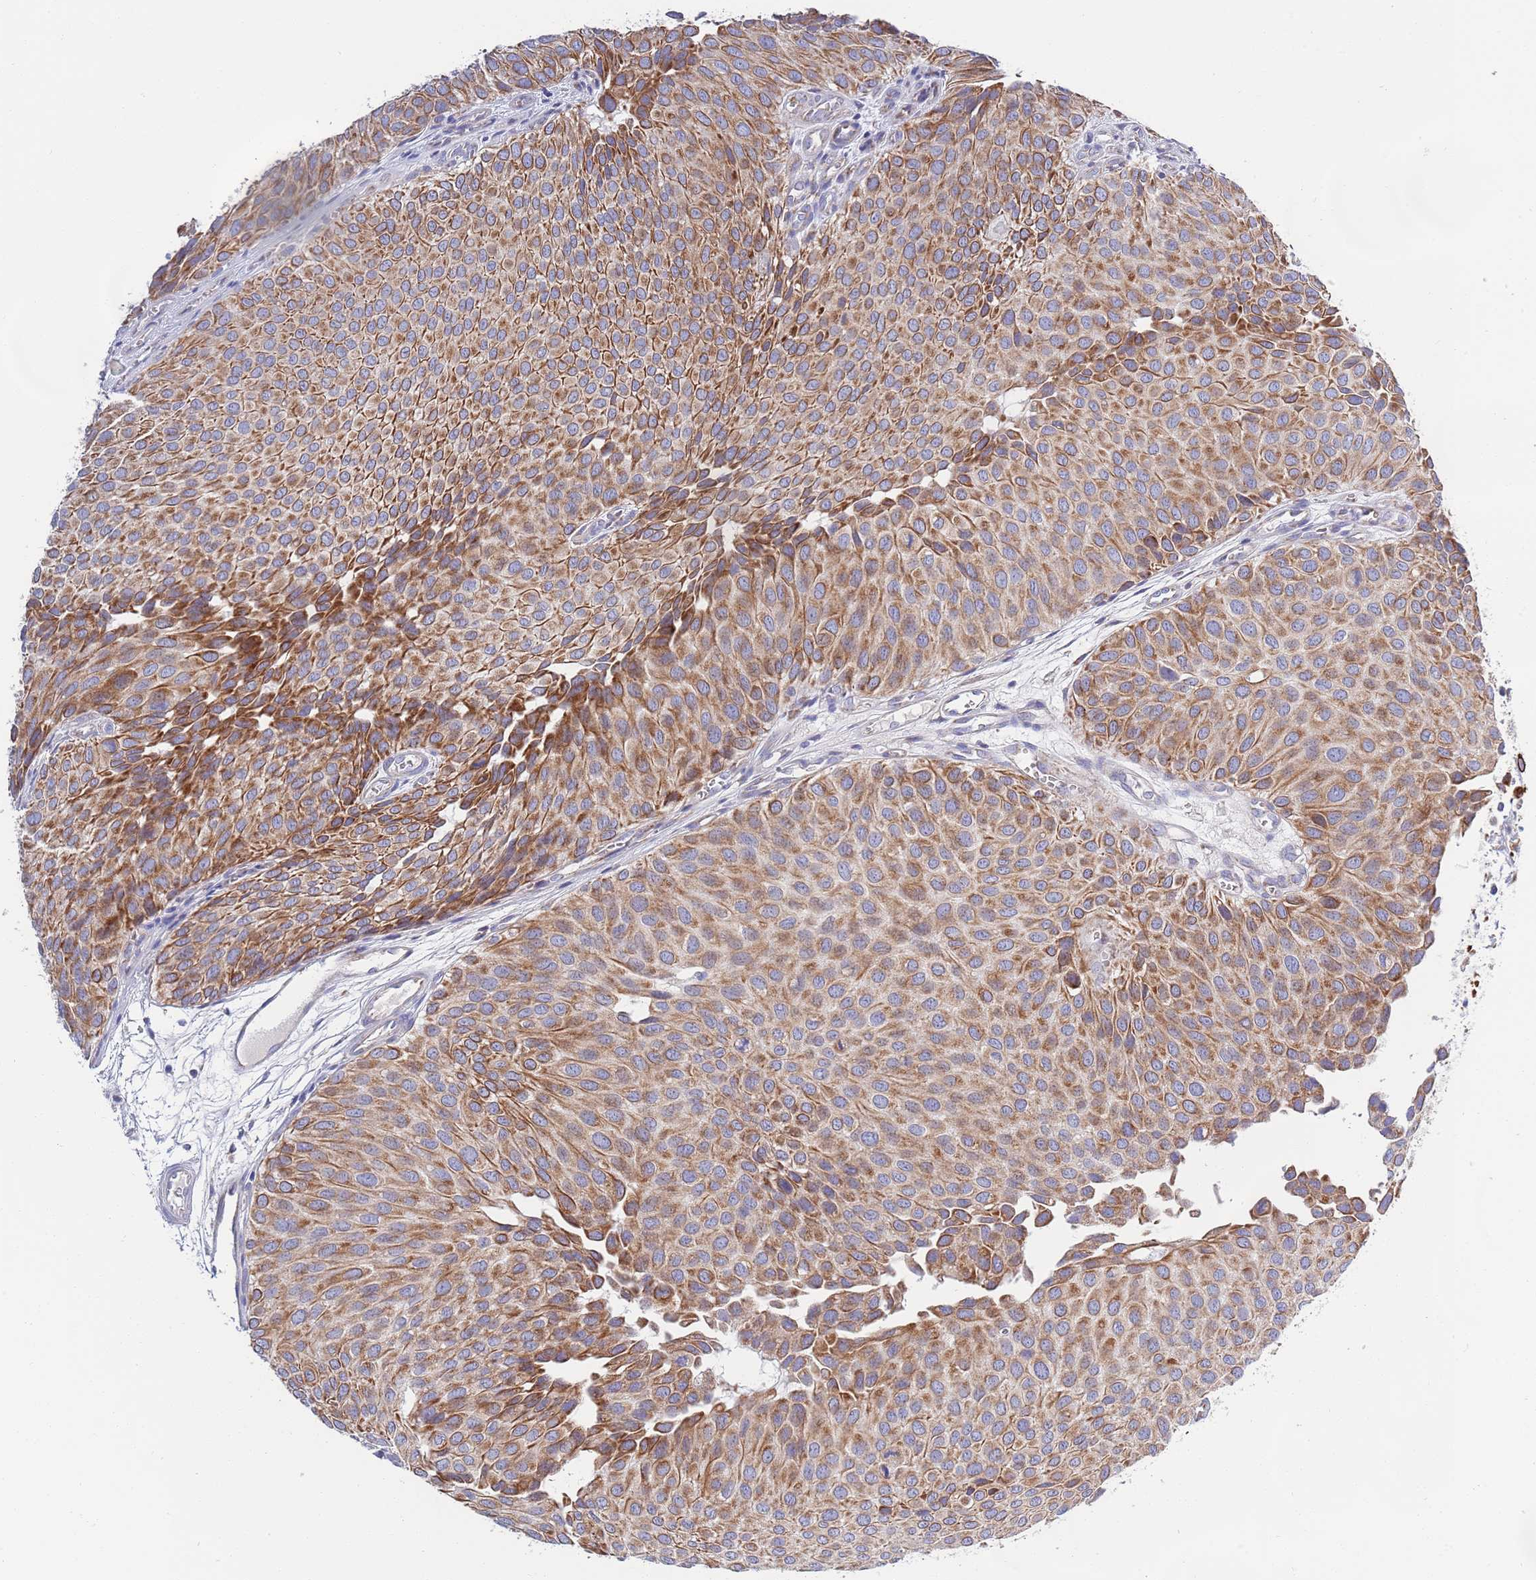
{"staining": {"intensity": "strong", "quantity": ">75%", "location": "cytoplasmic/membranous"}, "tissue": "urothelial cancer", "cell_type": "Tumor cells", "image_type": "cancer", "snomed": [{"axis": "morphology", "description": "Urothelial carcinoma, Low grade"}, {"axis": "topography", "description": "Urinary bladder"}], "caption": "Immunohistochemistry (IHC) photomicrograph of neoplastic tissue: human urothelial carcinoma (low-grade) stained using immunohistochemistry (IHC) demonstrates high levels of strong protein expression localized specifically in the cytoplasmic/membranous of tumor cells, appearing as a cytoplasmic/membranous brown color.", "gene": "EMC8", "patient": {"sex": "male", "age": 88}}